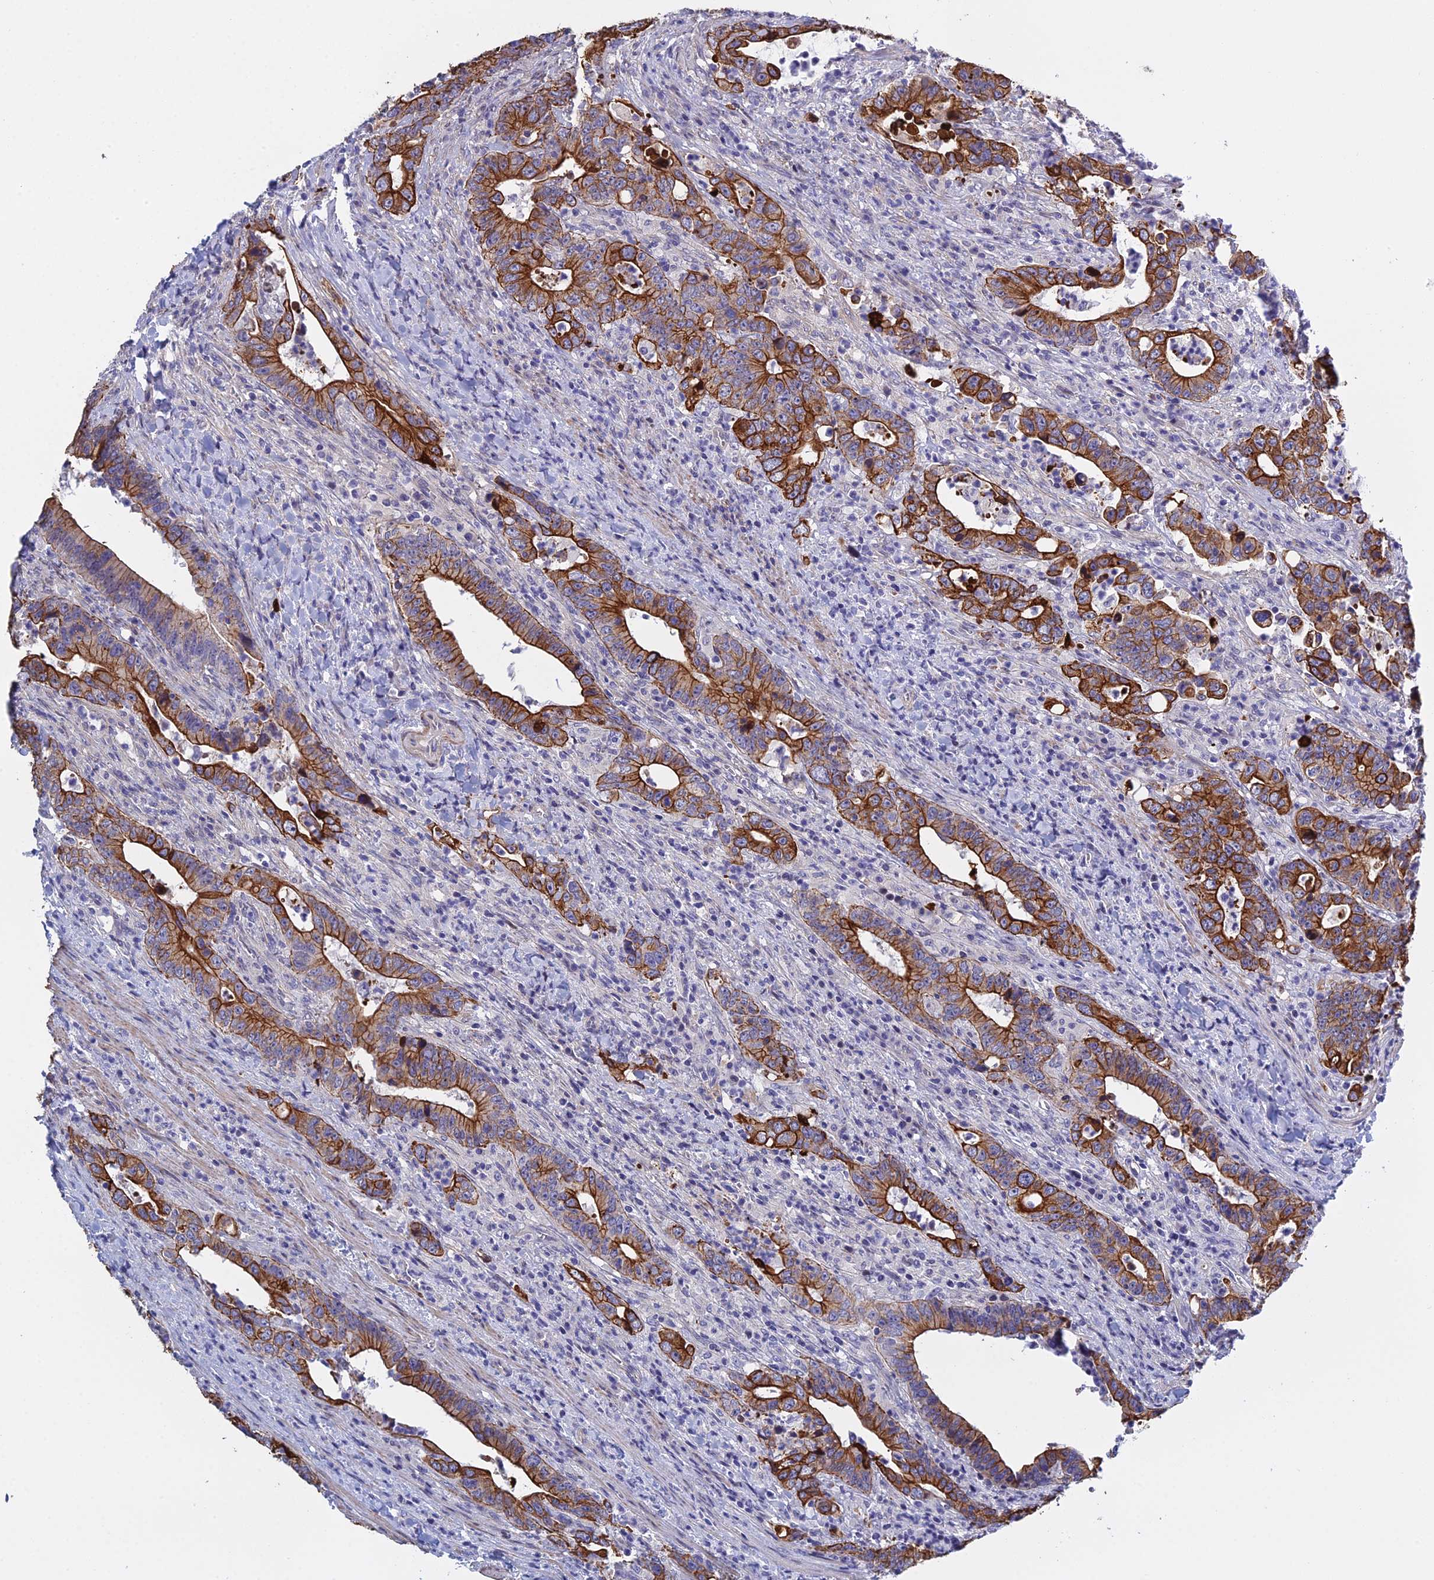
{"staining": {"intensity": "strong", "quantity": ">75%", "location": "cytoplasmic/membranous"}, "tissue": "colorectal cancer", "cell_type": "Tumor cells", "image_type": "cancer", "snomed": [{"axis": "morphology", "description": "Adenocarcinoma, NOS"}, {"axis": "topography", "description": "Colon"}], "caption": "Brown immunohistochemical staining in human colorectal cancer displays strong cytoplasmic/membranous expression in about >75% of tumor cells.", "gene": "LZTS2", "patient": {"sex": "female", "age": 75}}